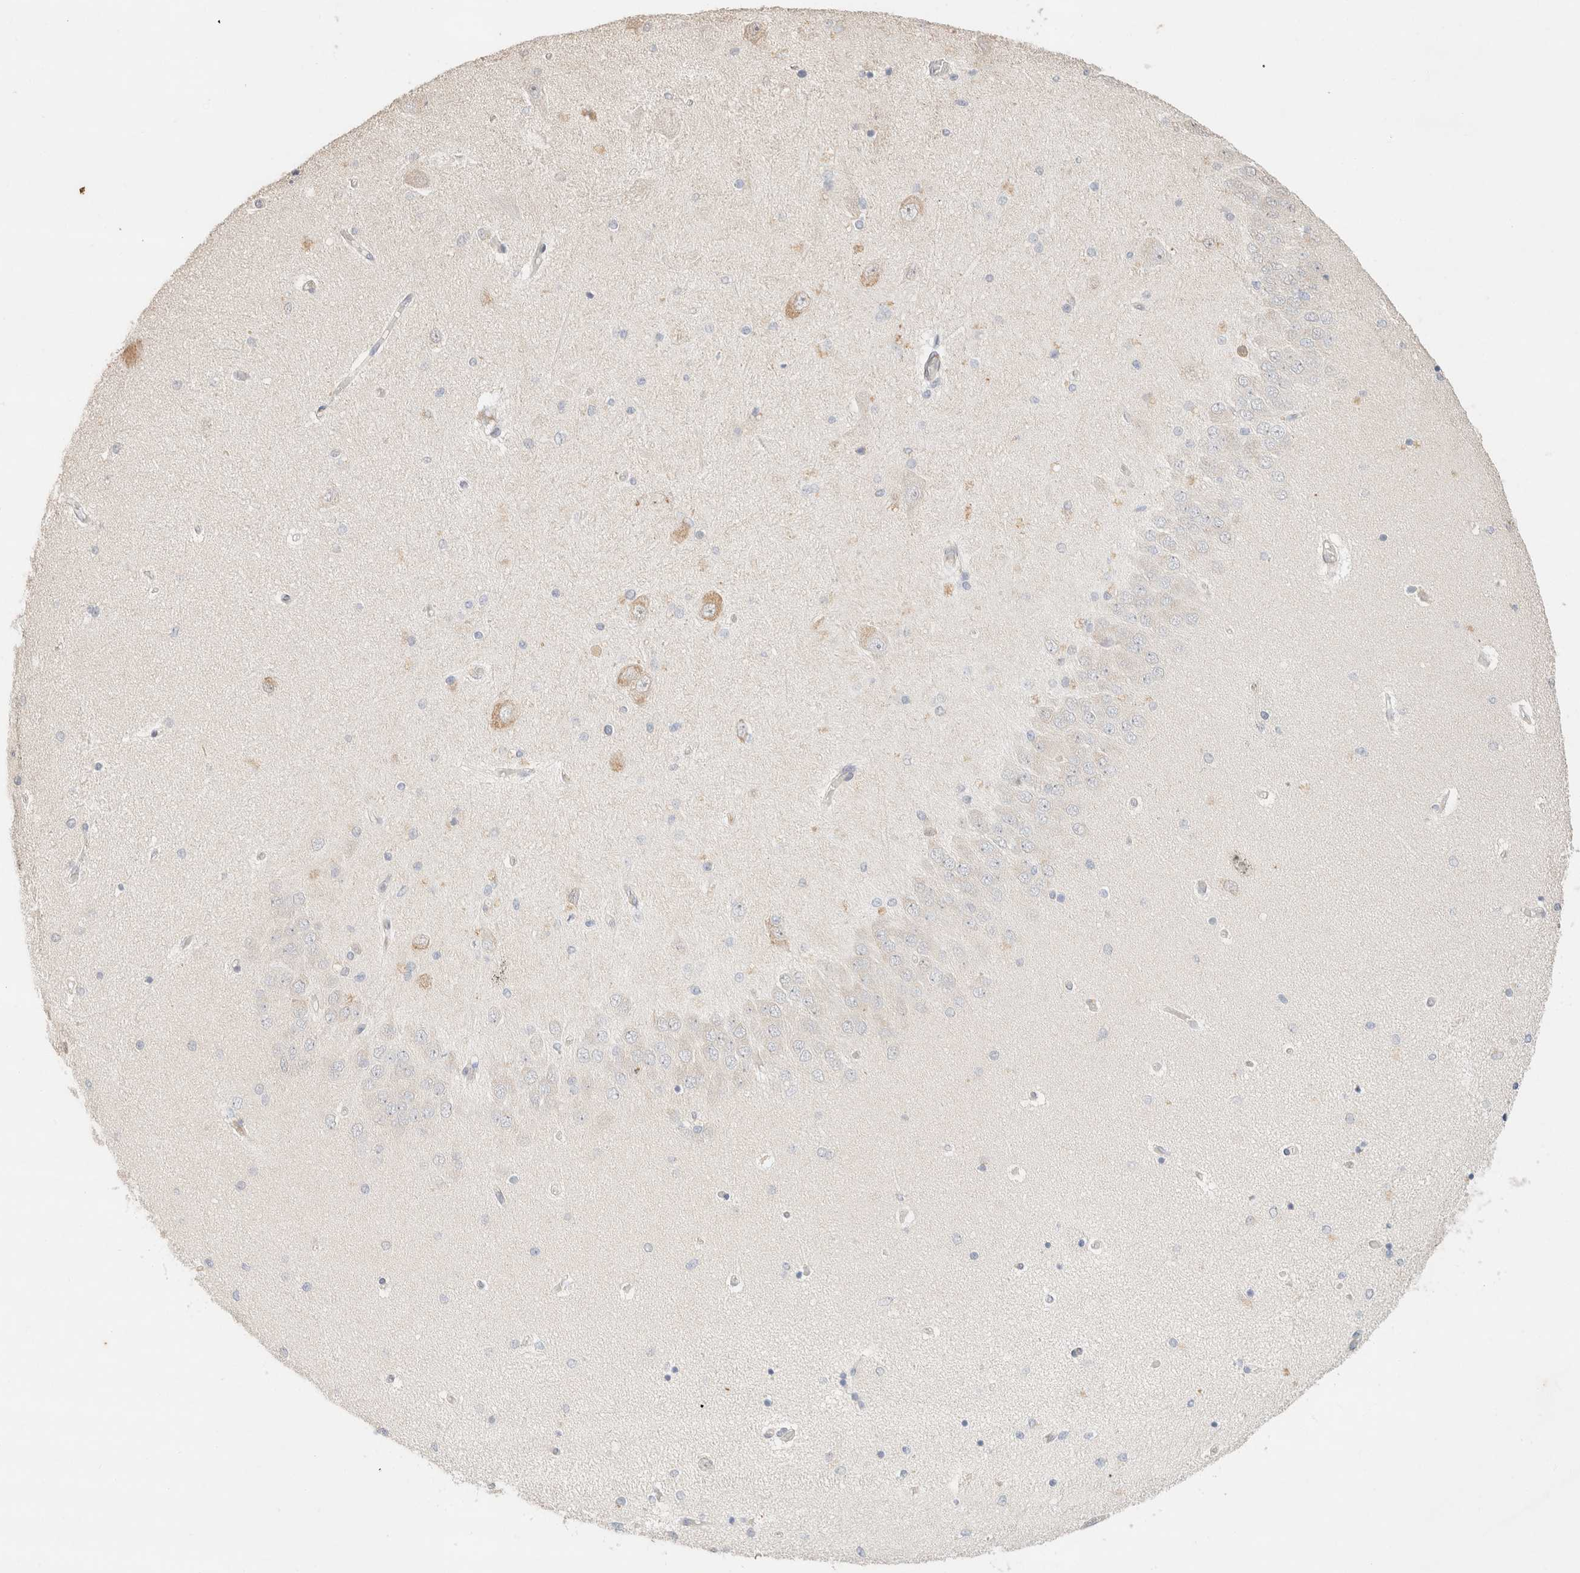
{"staining": {"intensity": "negative", "quantity": "none", "location": "none"}, "tissue": "hippocampus", "cell_type": "Glial cells", "image_type": "normal", "snomed": [{"axis": "morphology", "description": "Normal tissue, NOS"}, {"axis": "topography", "description": "Hippocampus"}], "caption": "The image demonstrates no staining of glial cells in unremarkable hippocampus. (DAB (3,3'-diaminobenzidine) immunohistochemistry, high magnification).", "gene": "CSNK1E", "patient": {"sex": "female", "age": 54}}